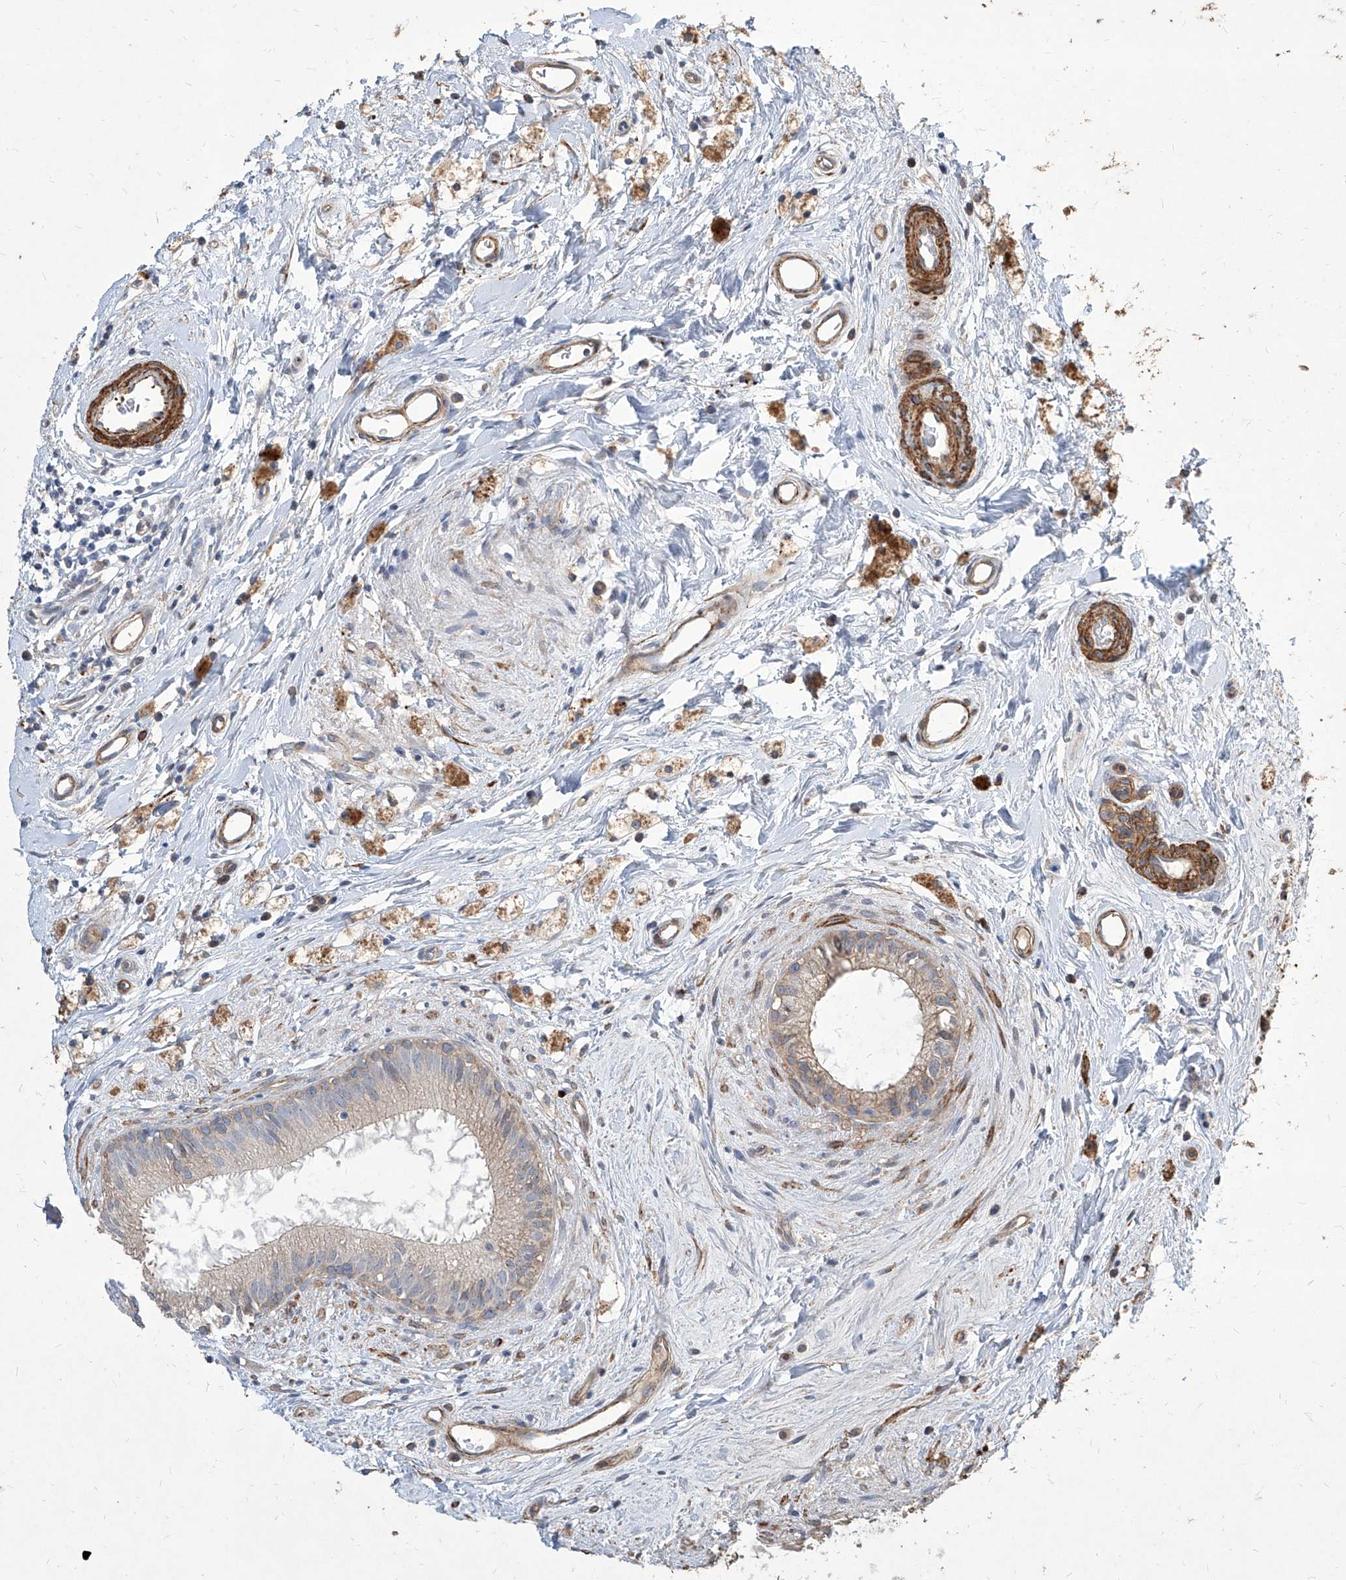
{"staining": {"intensity": "weak", "quantity": "<25%", "location": "cytoplasmic/membranous"}, "tissue": "epididymis", "cell_type": "Glandular cells", "image_type": "normal", "snomed": [{"axis": "morphology", "description": "Normal tissue, NOS"}, {"axis": "topography", "description": "Epididymis"}], "caption": "Protein analysis of benign epididymis shows no significant positivity in glandular cells. (DAB (3,3'-diaminobenzidine) IHC visualized using brightfield microscopy, high magnification).", "gene": "FAM83B", "patient": {"sex": "male", "age": 80}}